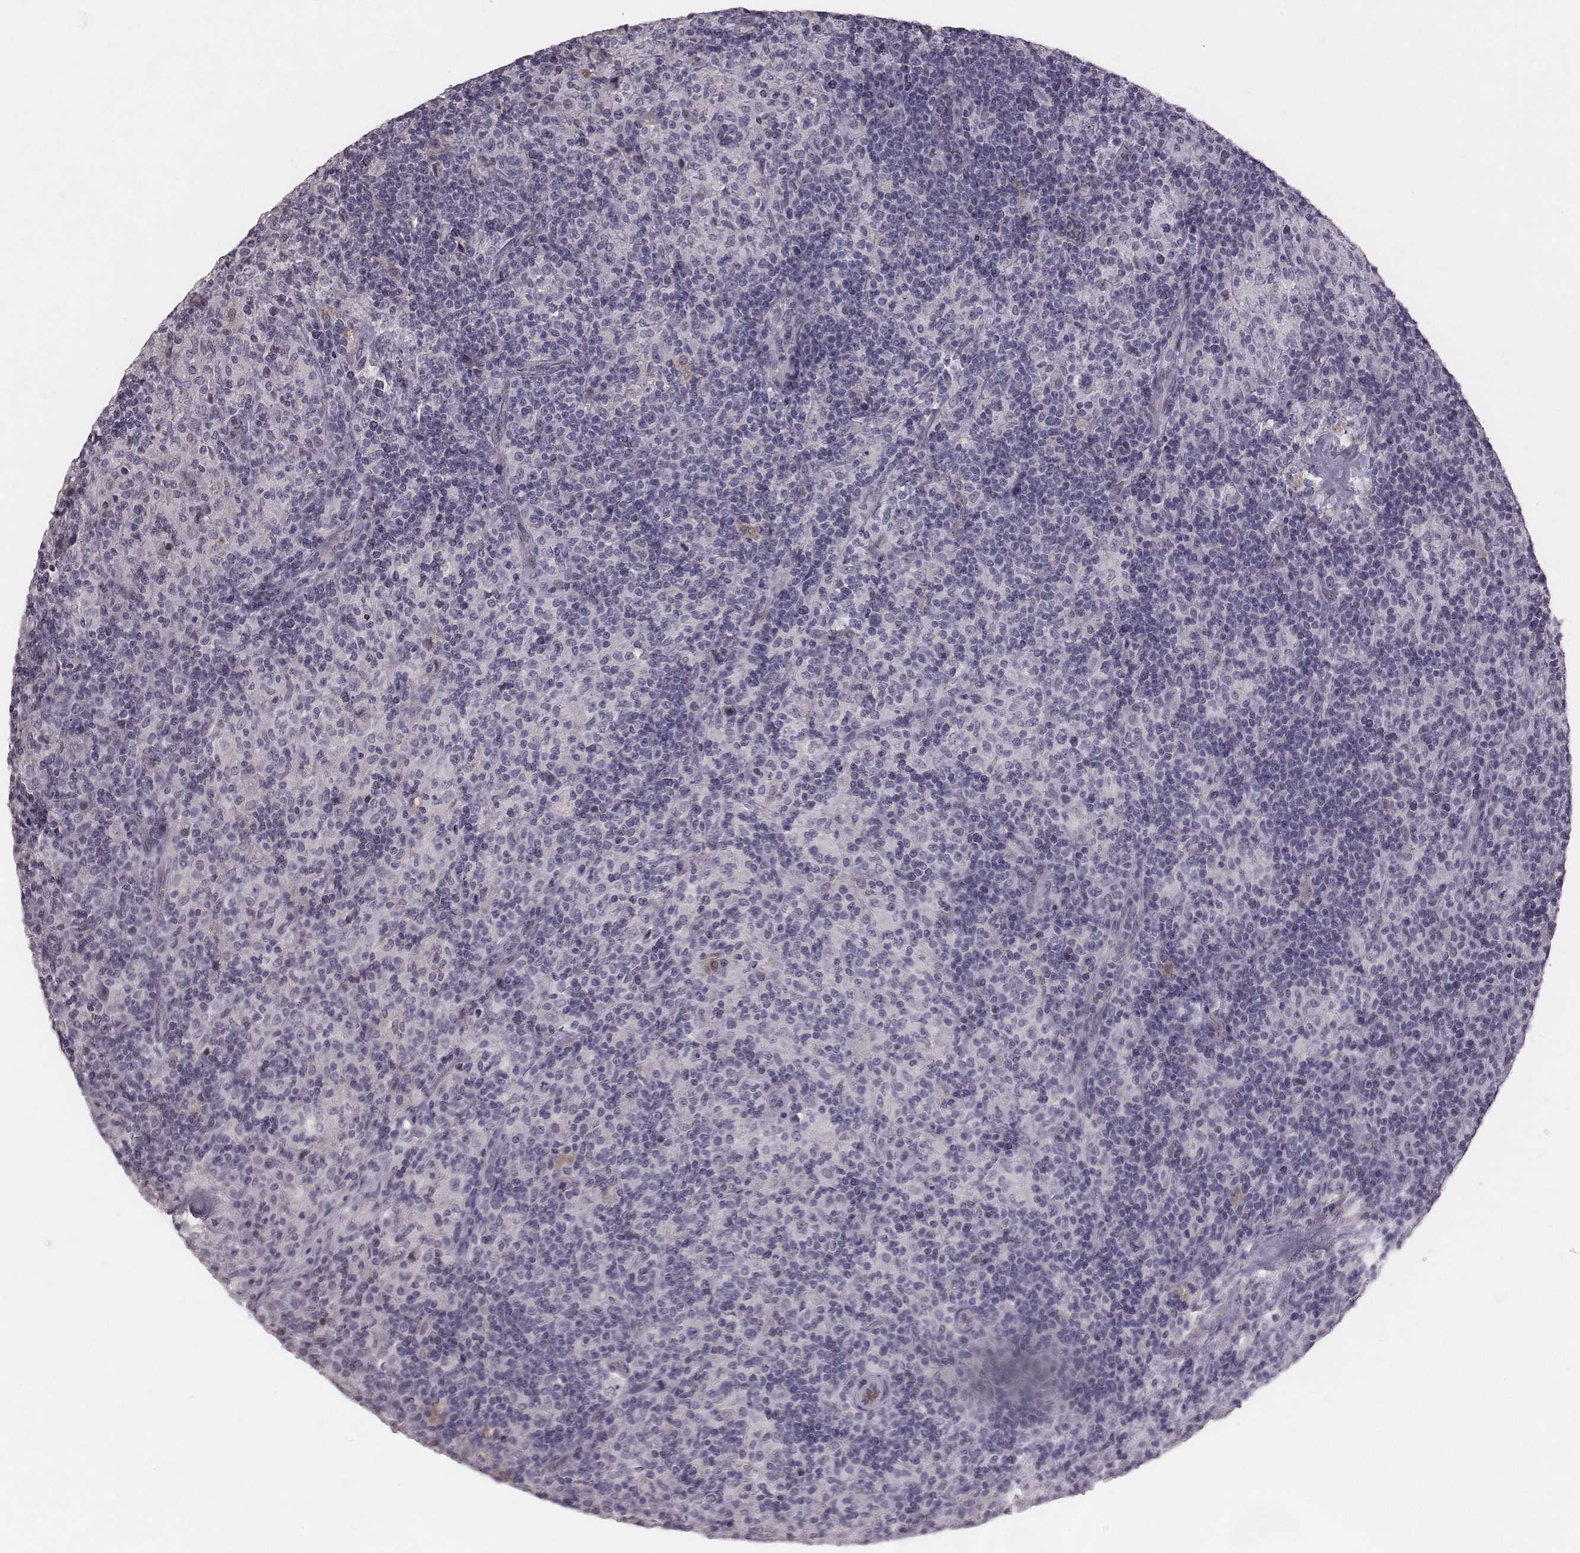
{"staining": {"intensity": "negative", "quantity": "none", "location": "none"}, "tissue": "lymphoma", "cell_type": "Tumor cells", "image_type": "cancer", "snomed": [{"axis": "morphology", "description": "Hodgkin's disease, NOS"}, {"axis": "topography", "description": "Lymph node"}], "caption": "IHC photomicrograph of neoplastic tissue: Hodgkin's disease stained with DAB exhibits no significant protein expression in tumor cells.", "gene": "CFTR", "patient": {"sex": "male", "age": 70}}